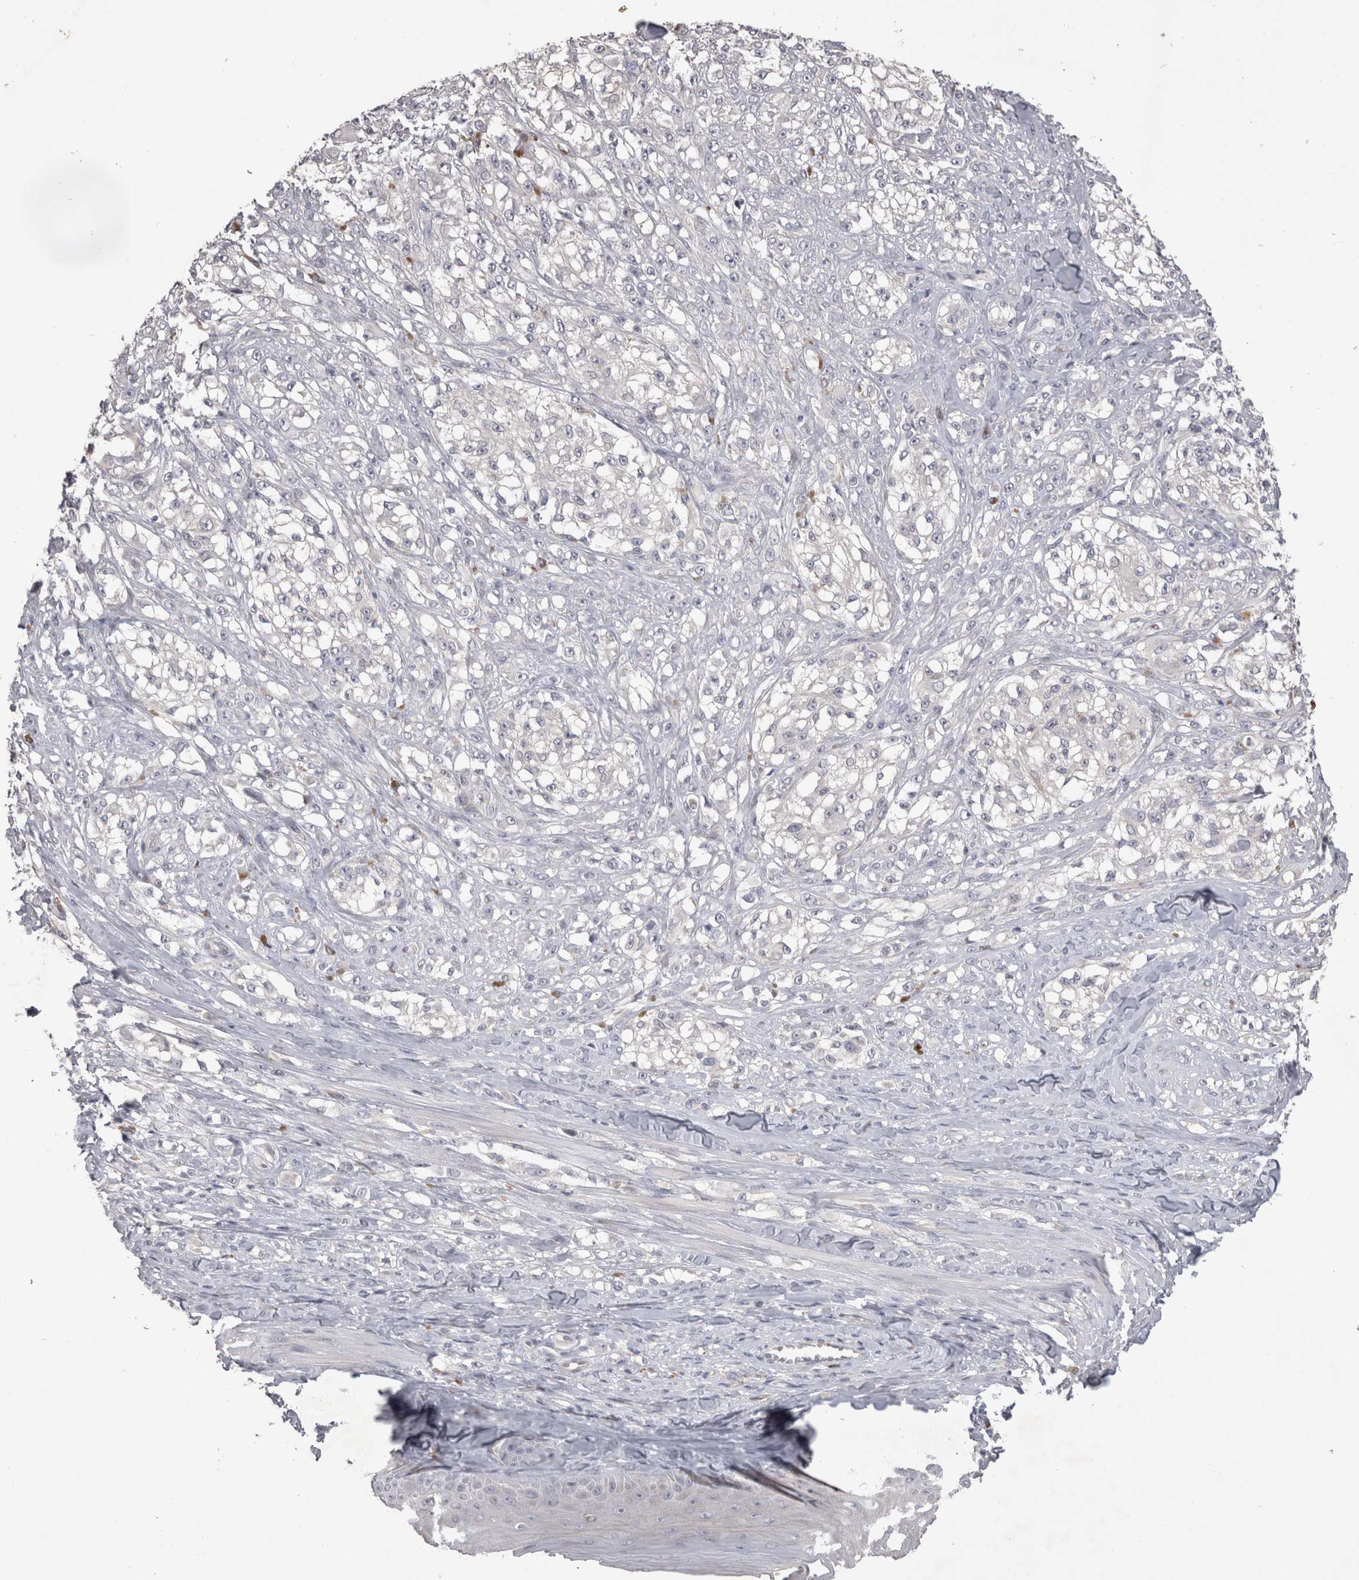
{"staining": {"intensity": "negative", "quantity": "none", "location": "none"}, "tissue": "melanoma", "cell_type": "Tumor cells", "image_type": "cancer", "snomed": [{"axis": "morphology", "description": "Malignant melanoma, NOS"}, {"axis": "topography", "description": "Skin of head"}], "caption": "DAB (3,3'-diaminobenzidine) immunohistochemical staining of human malignant melanoma demonstrates no significant positivity in tumor cells.", "gene": "CTBS", "patient": {"sex": "male", "age": 83}}